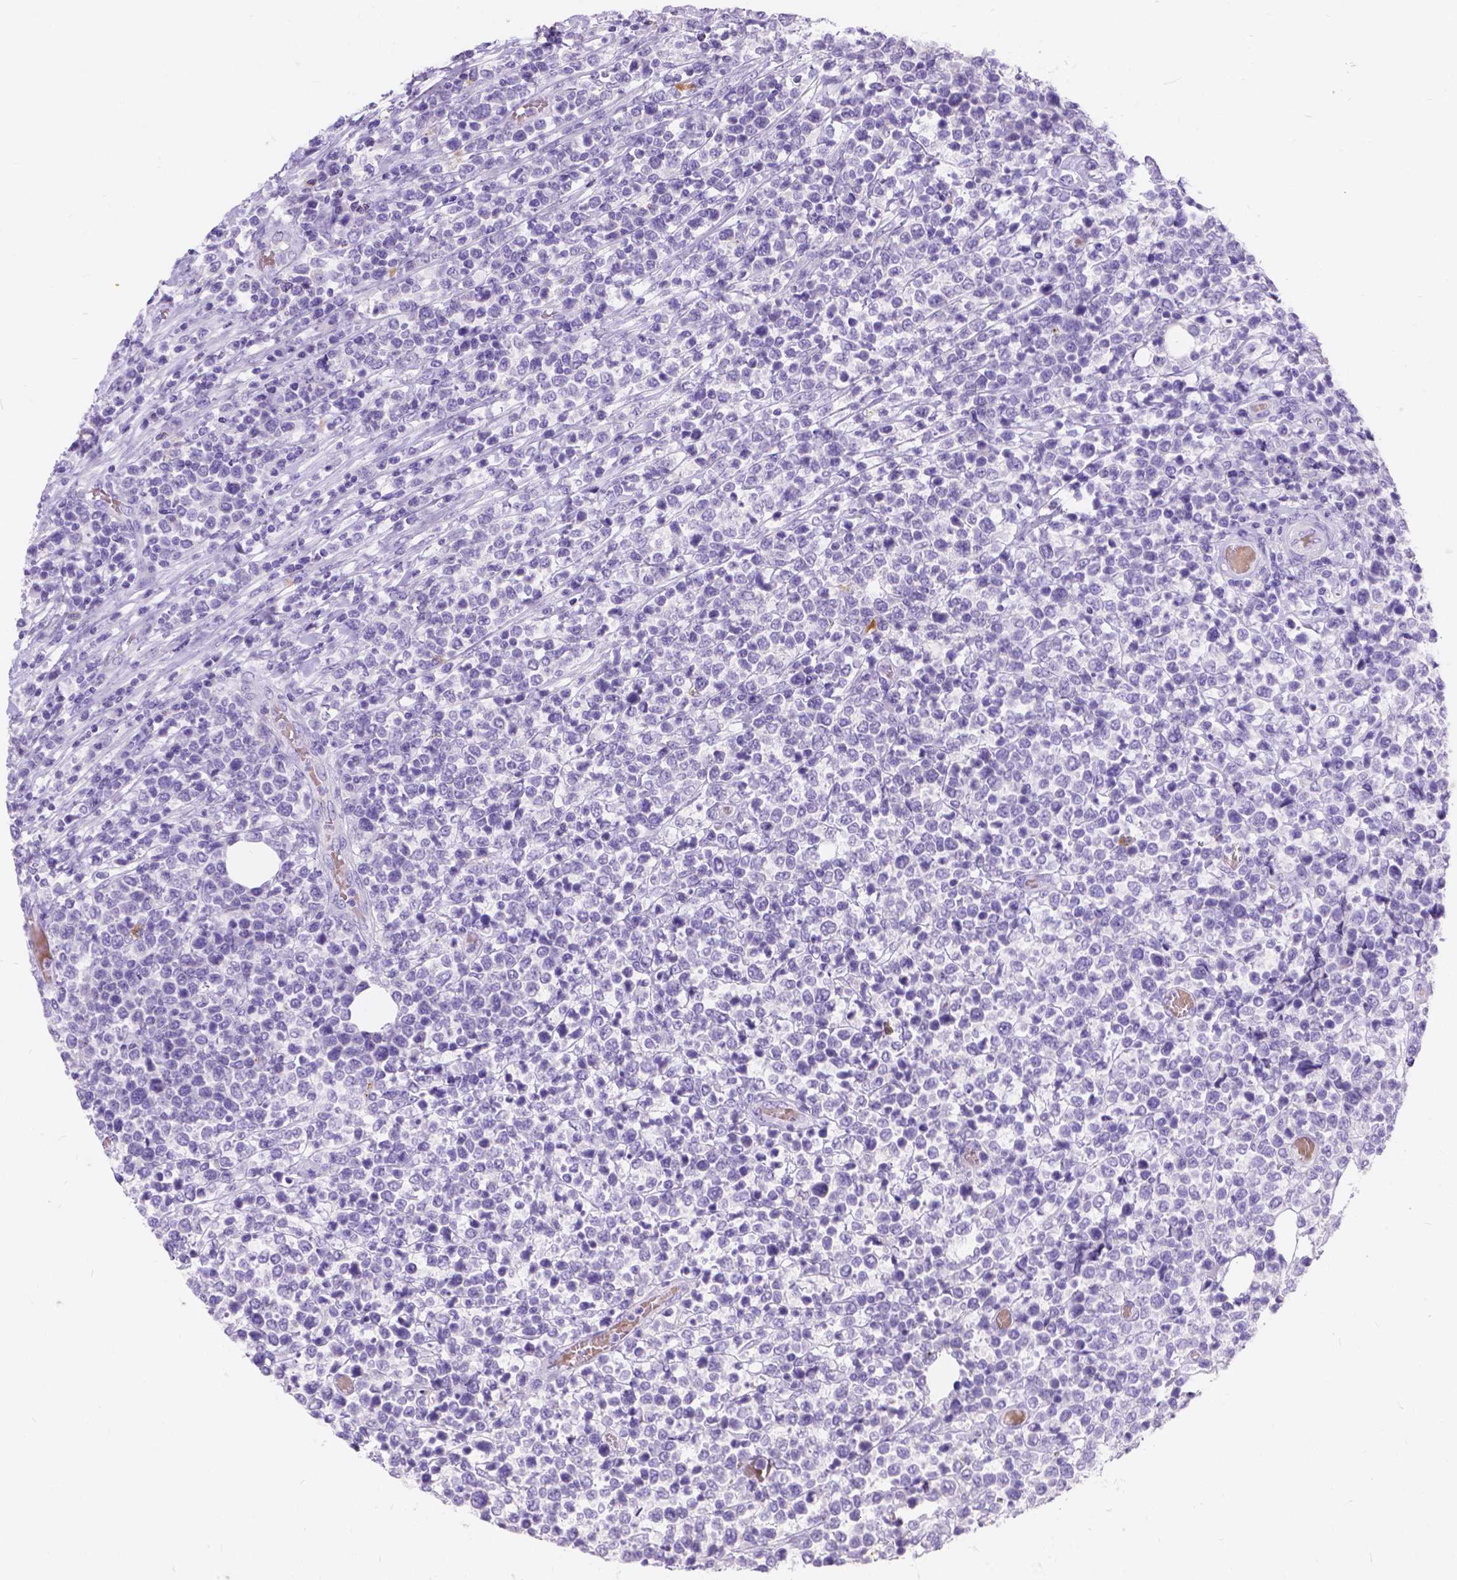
{"staining": {"intensity": "negative", "quantity": "none", "location": "none"}, "tissue": "lymphoma", "cell_type": "Tumor cells", "image_type": "cancer", "snomed": [{"axis": "morphology", "description": "Malignant lymphoma, non-Hodgkin's type, High grade"}, {"axis": "topography", "description": "Soft tissue"}], "caption": "There is no significant expression in tumor cells of lymphoma.", "gene": "GNRHR", "patient": {"sex": "female", "age": 56}}